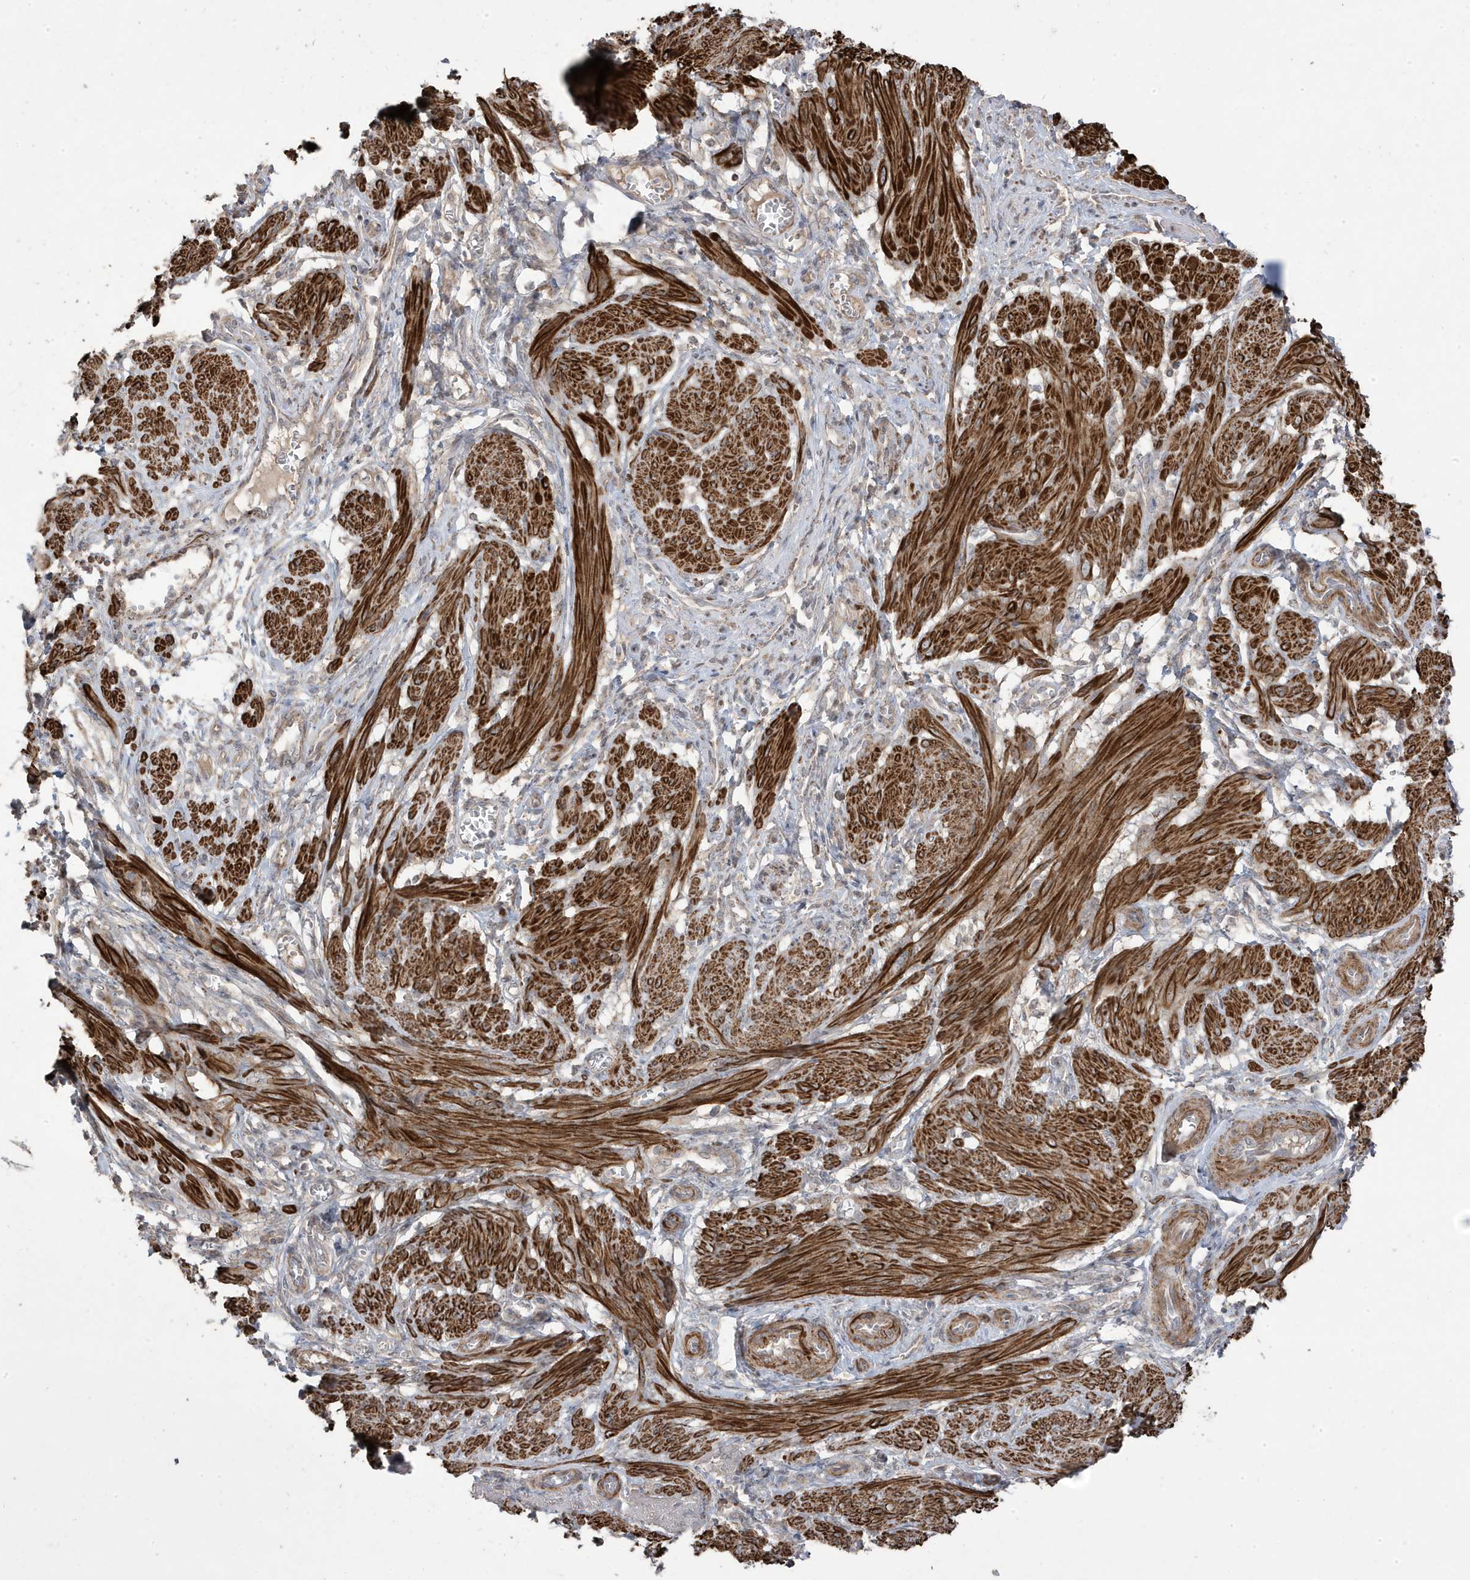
{"staining": {"intensity": "strong", "quantity": ">75%", "location": "cytoplasmic/membranous"}, "tissue": "smooth muscle", "cell_type": "Smooth muscle cells", "image_type": "normal", "snomed": [{"axis": "morphology", "description": "Normal tissue, NOS"}, {"axis": "topography", "description": "Smooth muscle"}], "caption": "An immunohistochemistry (IHC) histopathology image of normal tissue is shown. Protein staining in brown labels strong cytoplasmic/membranous positivity in smooth muscle within smooth muscle cells.", "gene": "CETN3", "patient": {"sex": "female", "age": 39}}